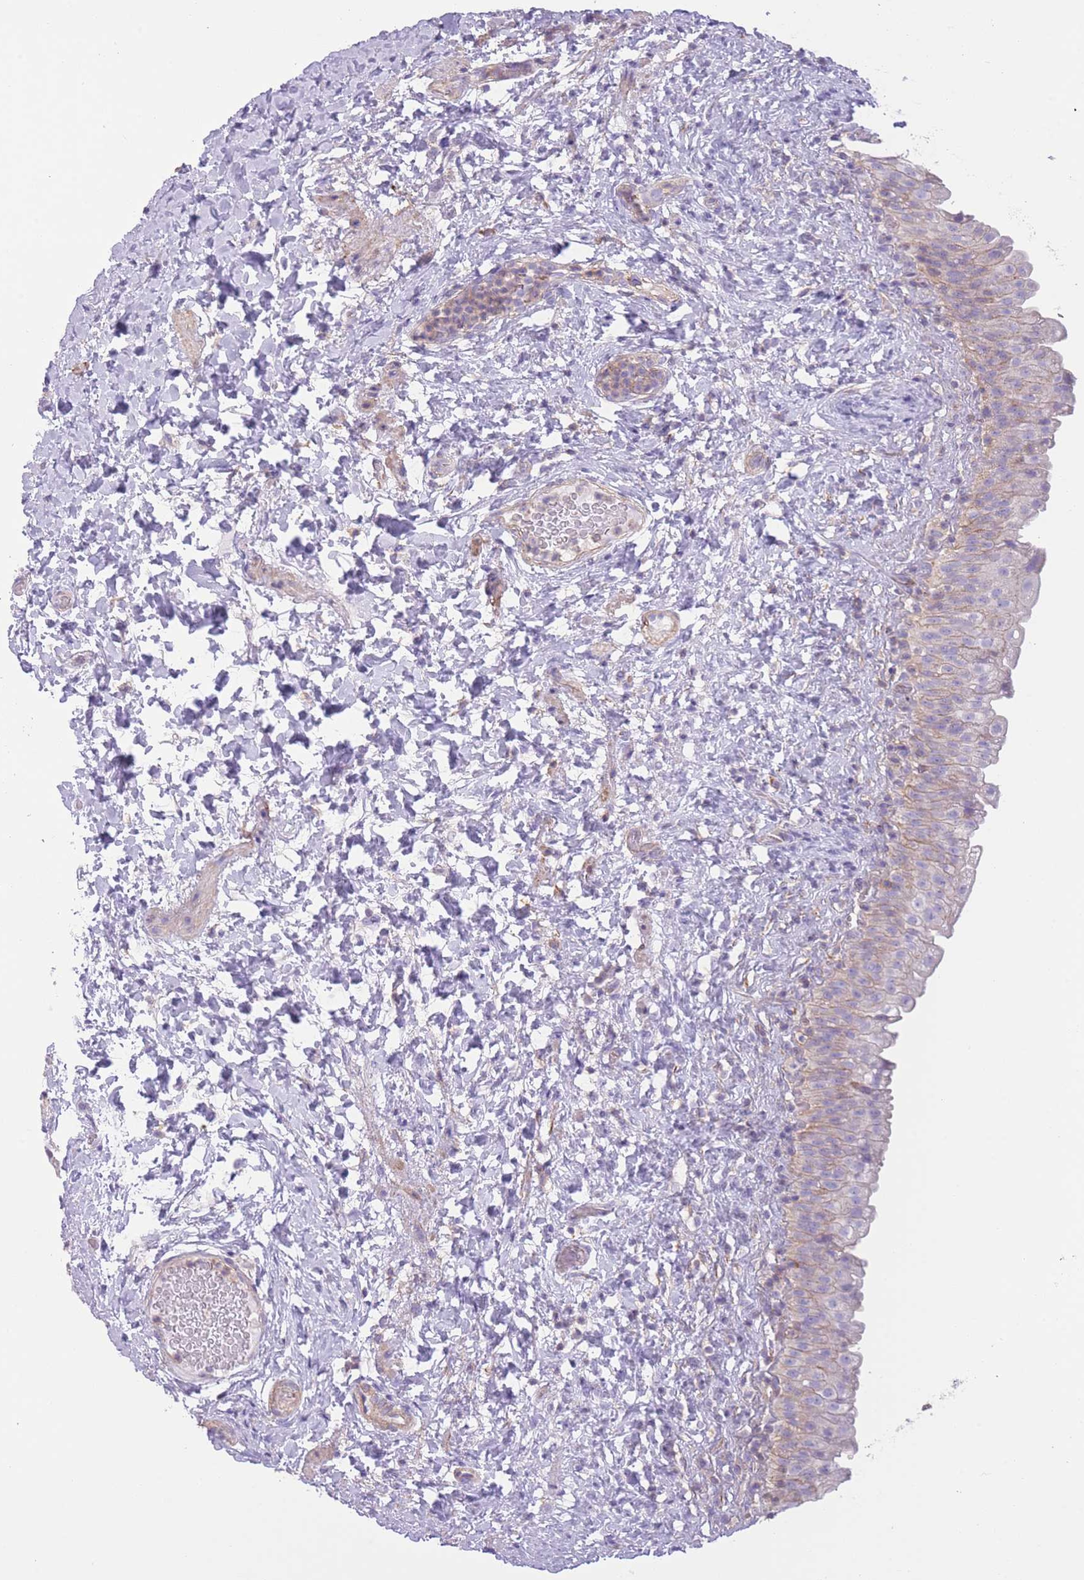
{"staining": {"intensity": "weak", "quantity": "<25%", "location": "cytoplasmic/membranous"}, "tissue": "urinary bladder", "cell_type": "Urothelial cells", "image_type": "normal", "snomed": [{"axis": "morphology", "description": "Normal tissue, NOS"}, {"axis": "topography", "description": "Urinary bladder"}], "caption": "A high-resolution micrograph shows immunohistochemistry (IHC) staining of unremarkable urinary bladder, which exhibits no significant staining in urothelial cells. Nuclei are stained in blue.", "gene": "PDHA1", "patient": {"sex": "female", "age": 27}}